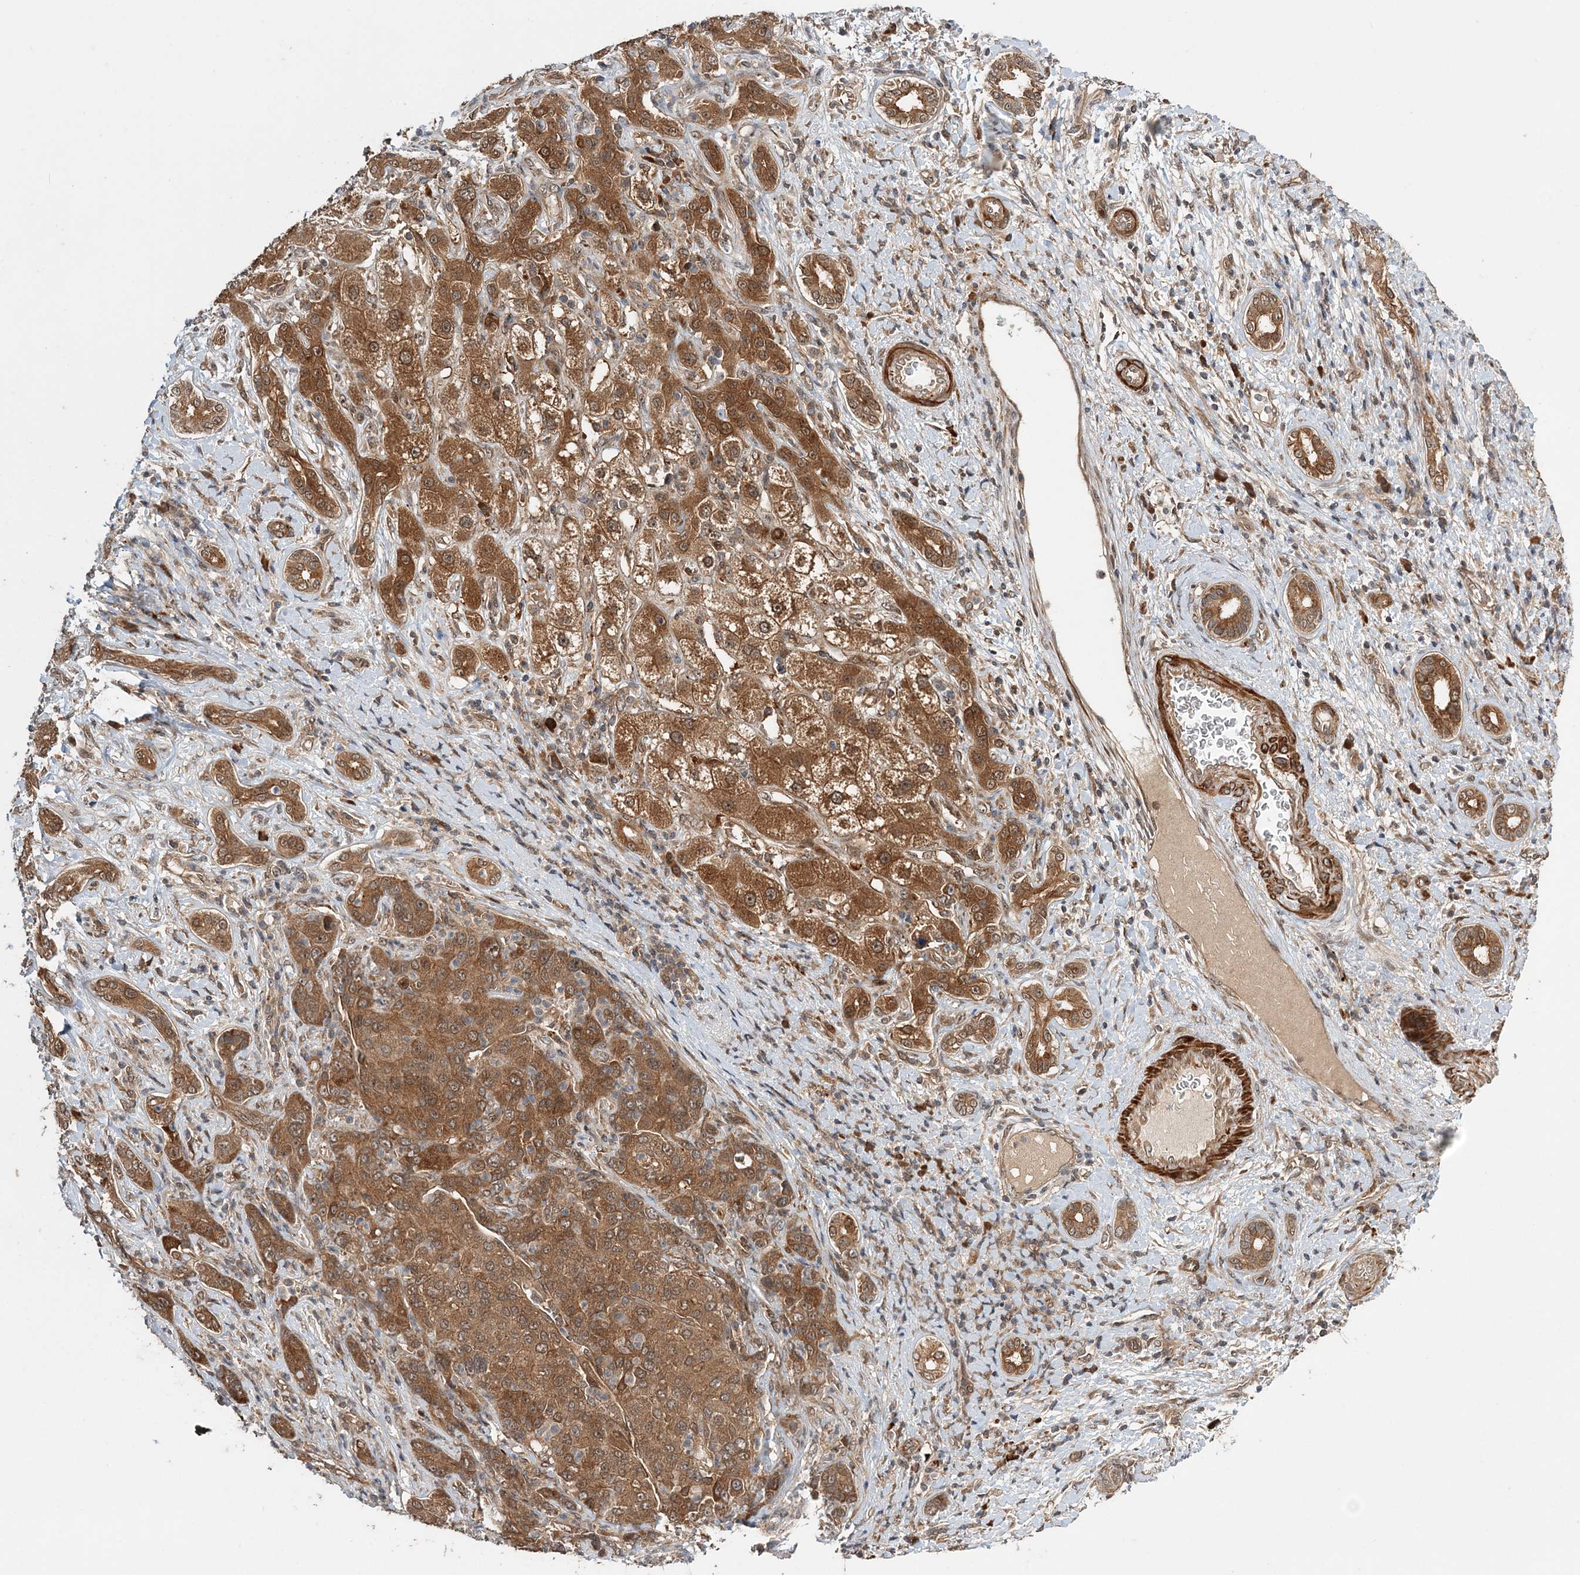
{"staining": {"intensity": "moderate", "quantity": ">75%", "location": "cytoplasmic/membranous,nuclear"}, "tissue": "liver cancer", "cell_type": "Tumor cells", "image_type": "cancer", "snomed": [{"axis": "morphology", "description": "Carcinoma, Hepatocellular, NOS"}, {"axis": "topography", "description": "Liver"}], "caption": "Tumor cells reveal moderate cytoplasmic/membranous and nuclear positivity in approximately >75% of cells in liver hepatocellular carcinoma.", "gene": "UBTD2", "patient": {"sex": "male", "age": 65}}